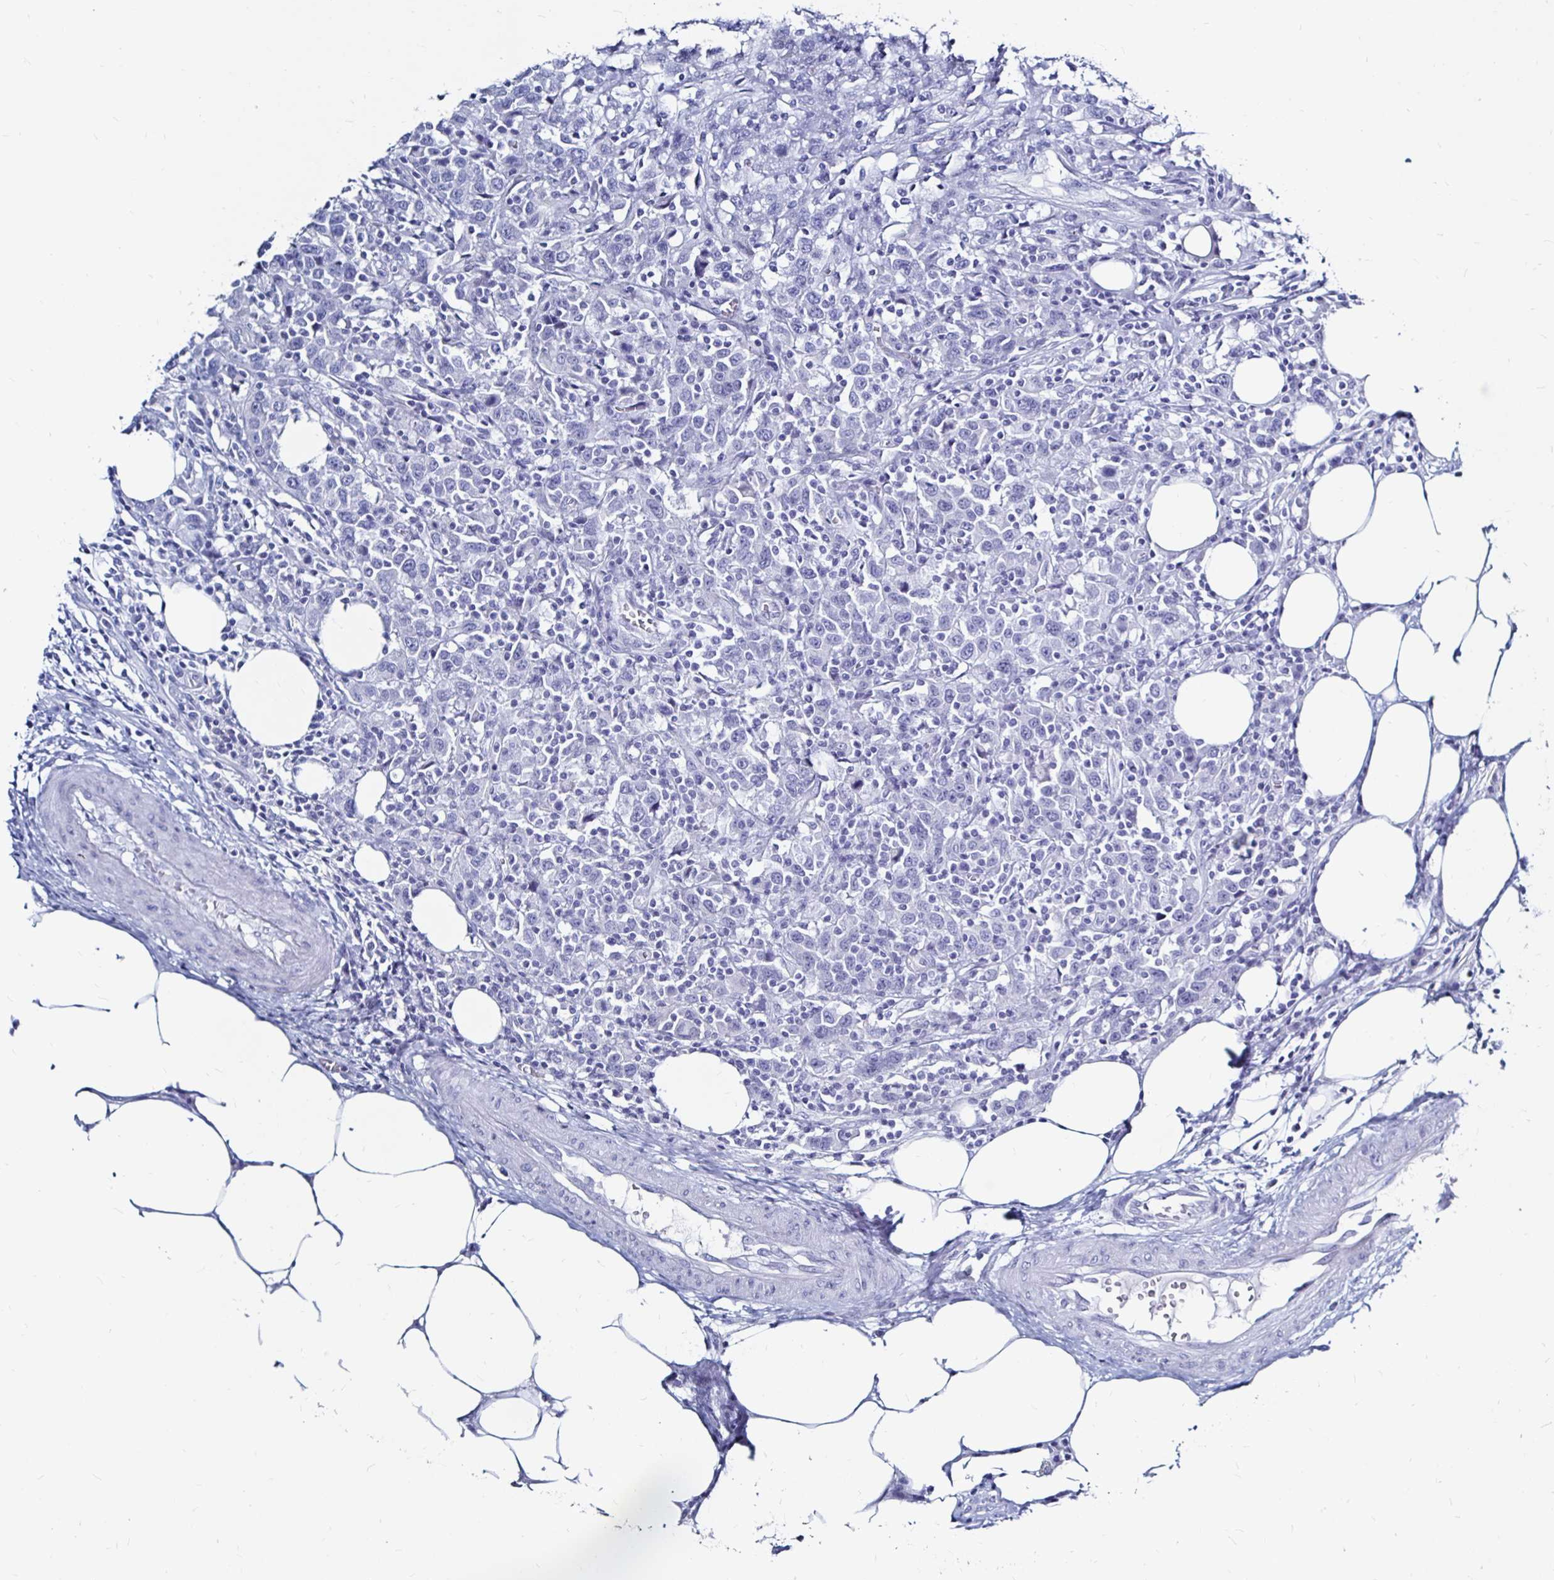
{"staining": {"intensity": "negative", "quantity": "none", "location": "none"}, "tissue": "urothelial cancer", "cell_type": "Tumor cells", "image_type": "cancer", "snomed": [{"axis": "morphology", "description": "Urothelial carcinoma, High grade"}, {"axis": "topography", "description": "Urinary bladder"}], "caption": "This is an immunohistochemistry photomicrograph of high-grade urothelial carcinoma. There is no positivity in tumor cells.", "gene": "LUZP4", "patient": {"sex": "male", "age": 61}}